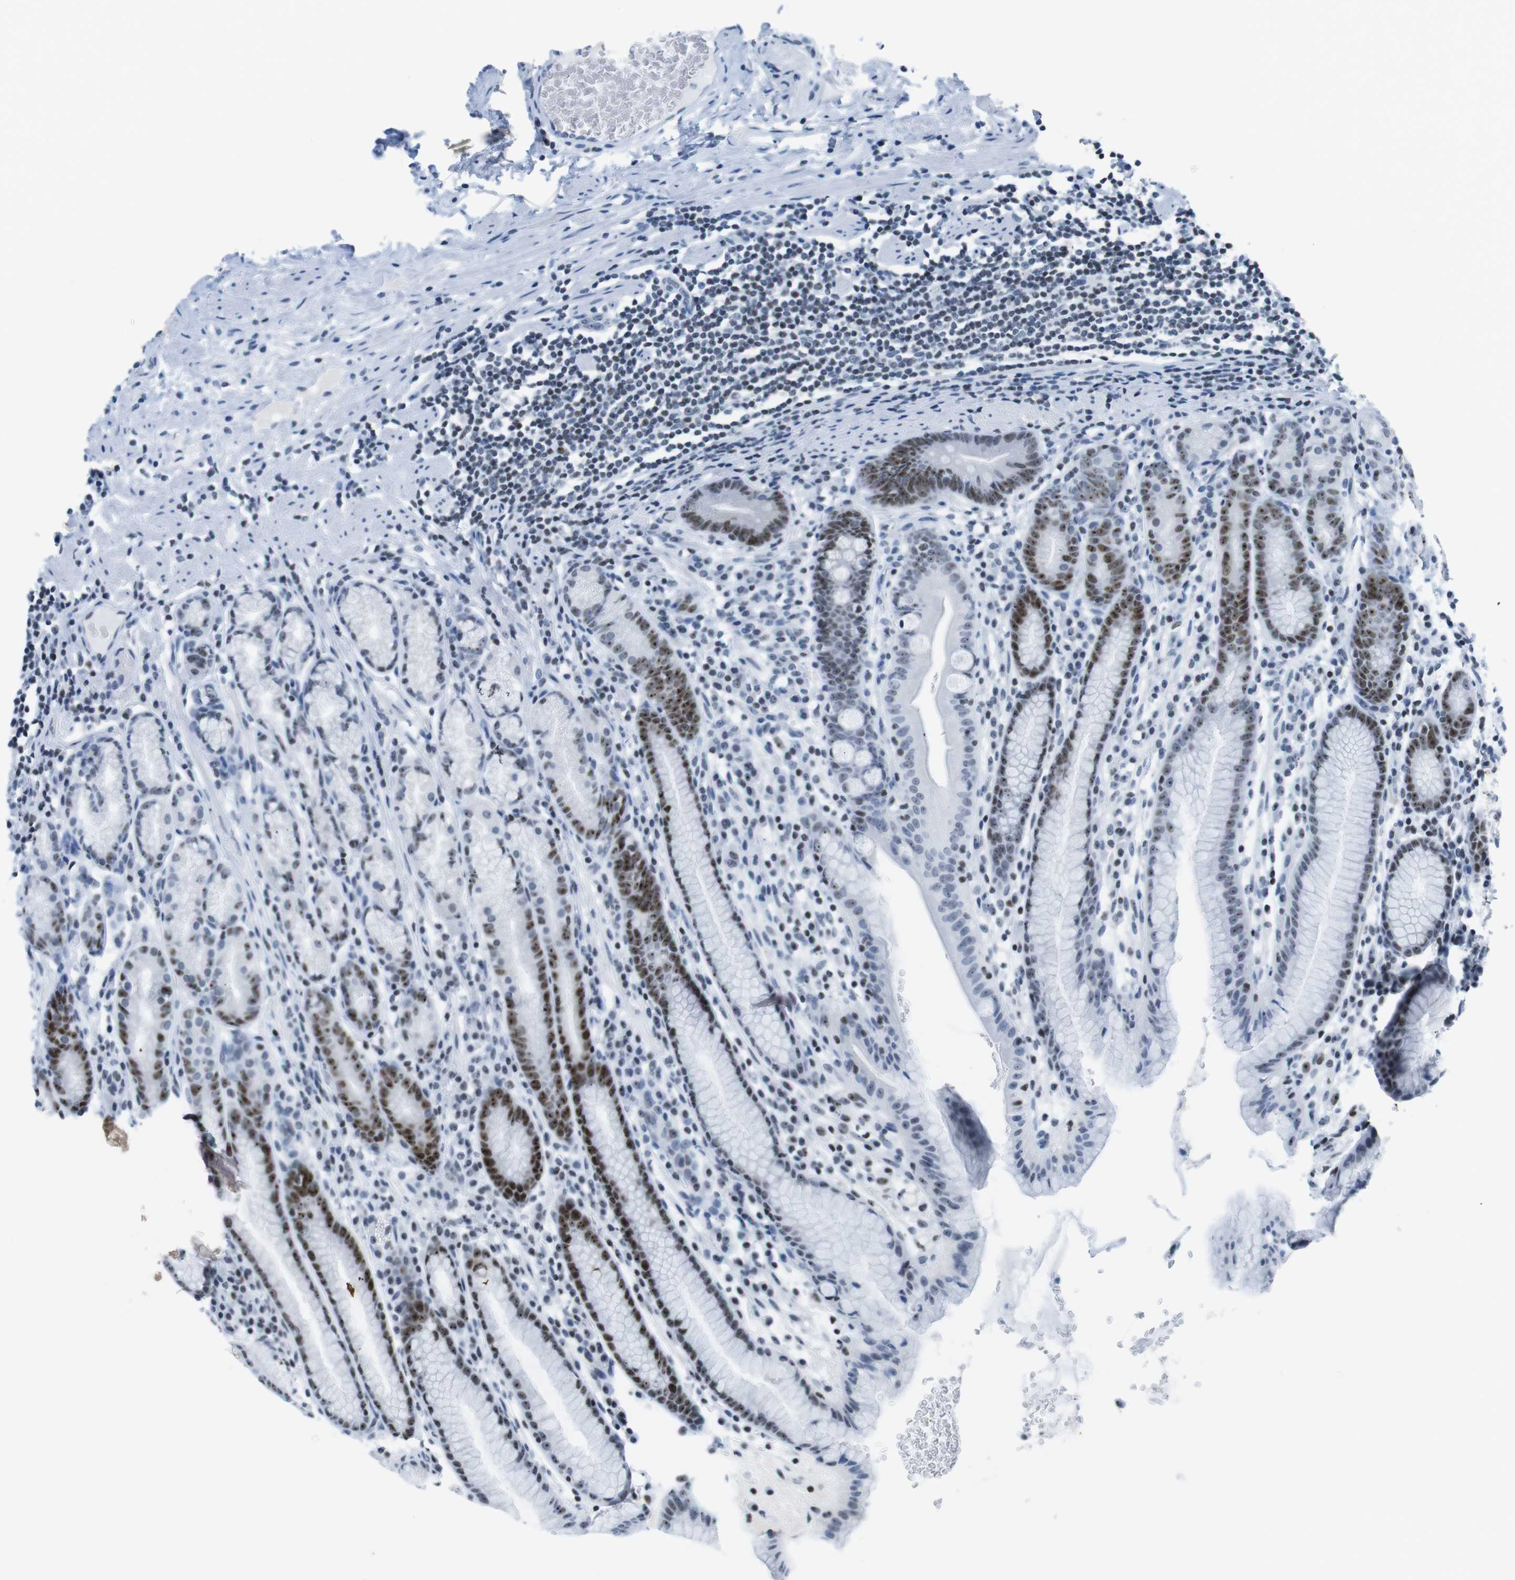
{"staining": {"intensity": "strong", "quantity": "25%-75%", "location": "nuclear"}, "tissue": "stomach", "cell_type": "Glandular cells", "image_type": "normal", "snomed": [{"axis": "morphology", "description": "Normal tissue, NOS"}, {"axis": "topography", "description": "Stomach, lower"}], "caption": "DAB (3,3'-diaminobenzidine) immunohistochemical staining of benign human stomach reveals strong nuclear protein staining in approximately 25%-75% of glandular cells.", "gene": "NIFK", "patient": {"sex": "male", "age": 52}}